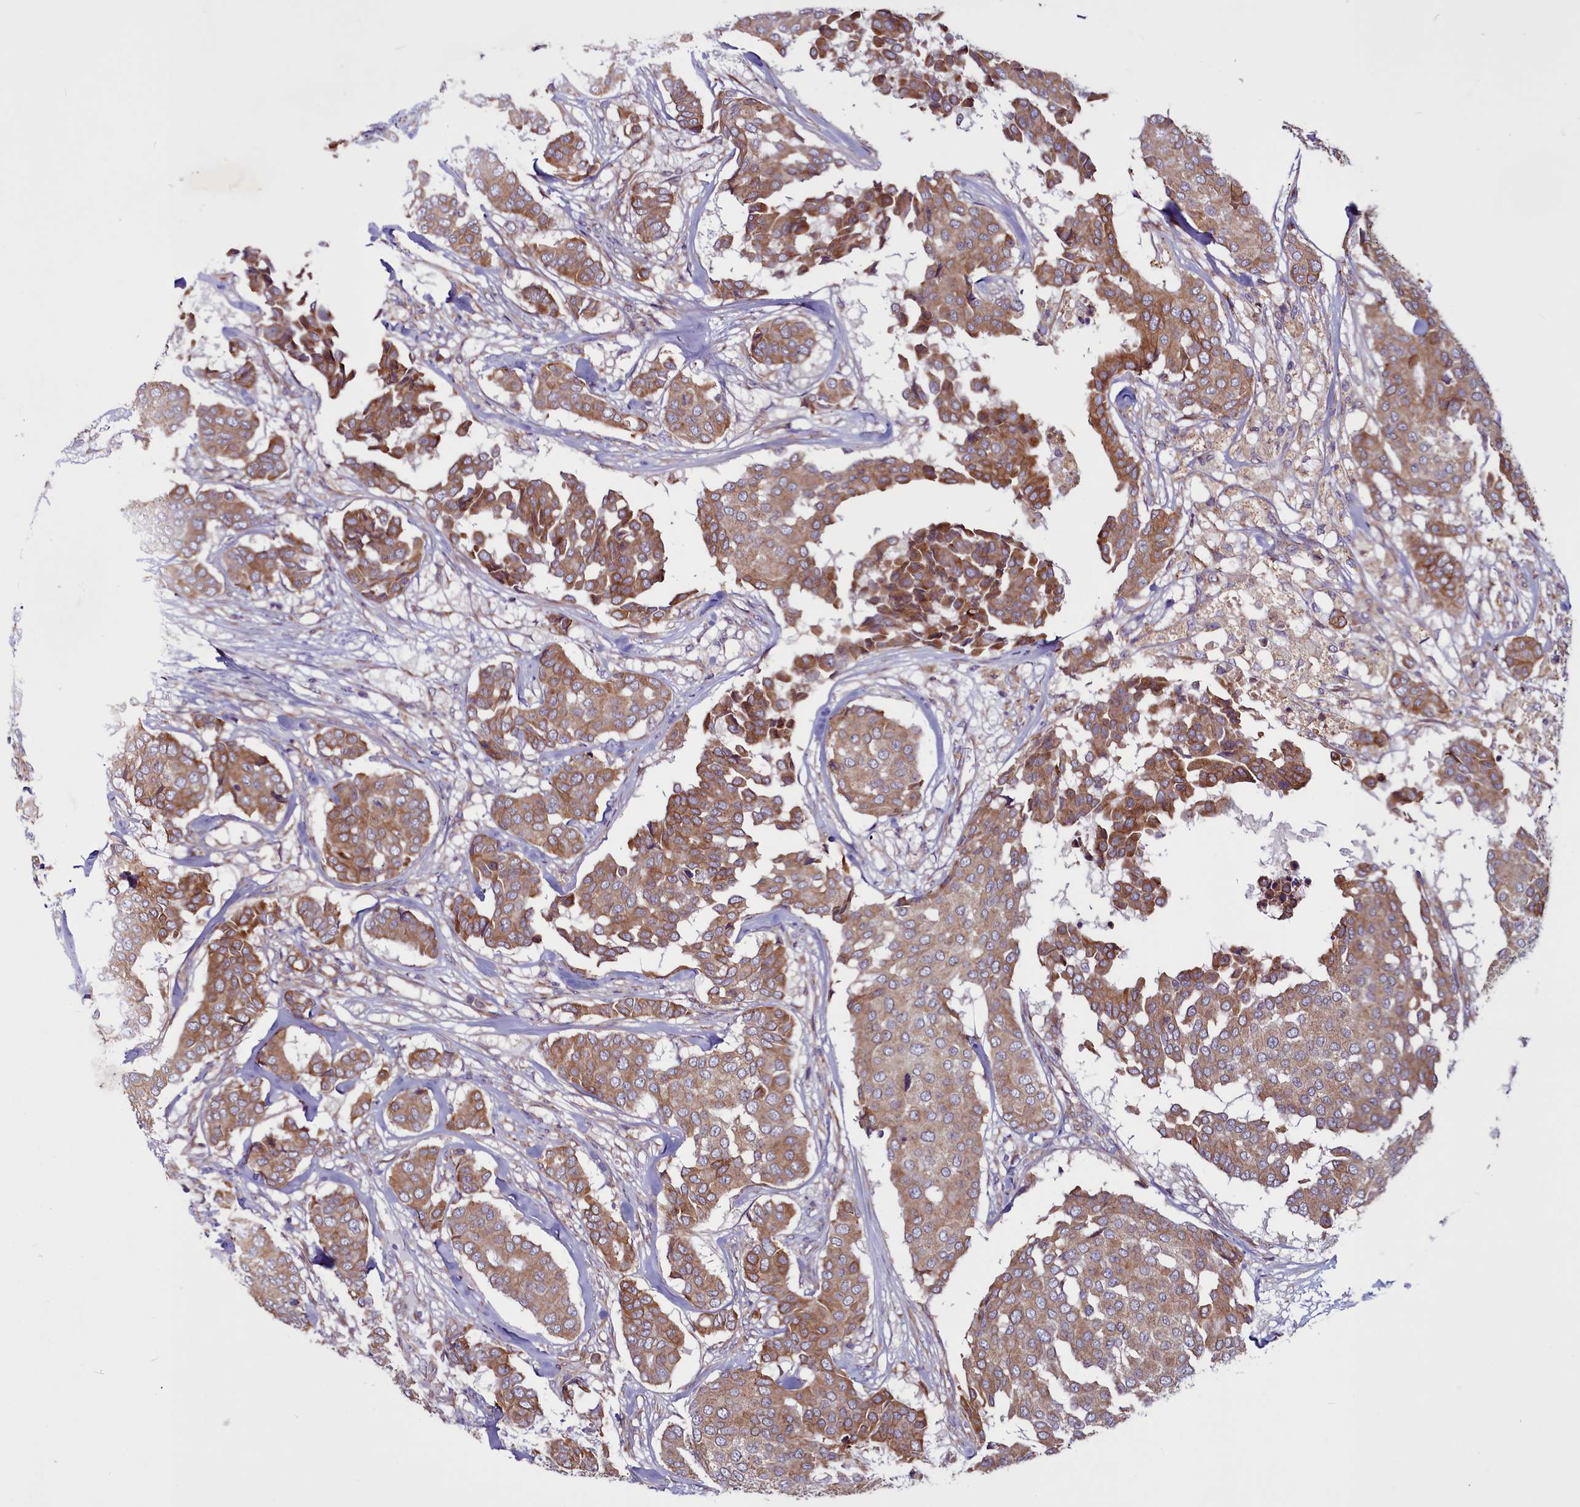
{"staining": {"intensity": "moderate", "quantity": ">75%", "location": "cytoplasmic/membranous"}, "tissue": "breast cancer", "cell_type": "Tumor cells", "image_type": "cancer", "snomed": [{"axis": "morphology", "description": "Duct carcinoma"}, {"axis": "topography", "description": "Breast"}], "caption": "Immunohistochemistry (IHC) (DAB (3,3'-diaminobenzidine)) staining of invasive ductal carcinoma (breast) shows moderate cytoplasmic/membranous protein staining in about >75% of tumor cells. Immunohistochemistry (IHC) stains the protein of interest in brown and the nuclei are stained blue.", "gene": "MCRIP1", "patient": {"sex": "female", "age": 75}}